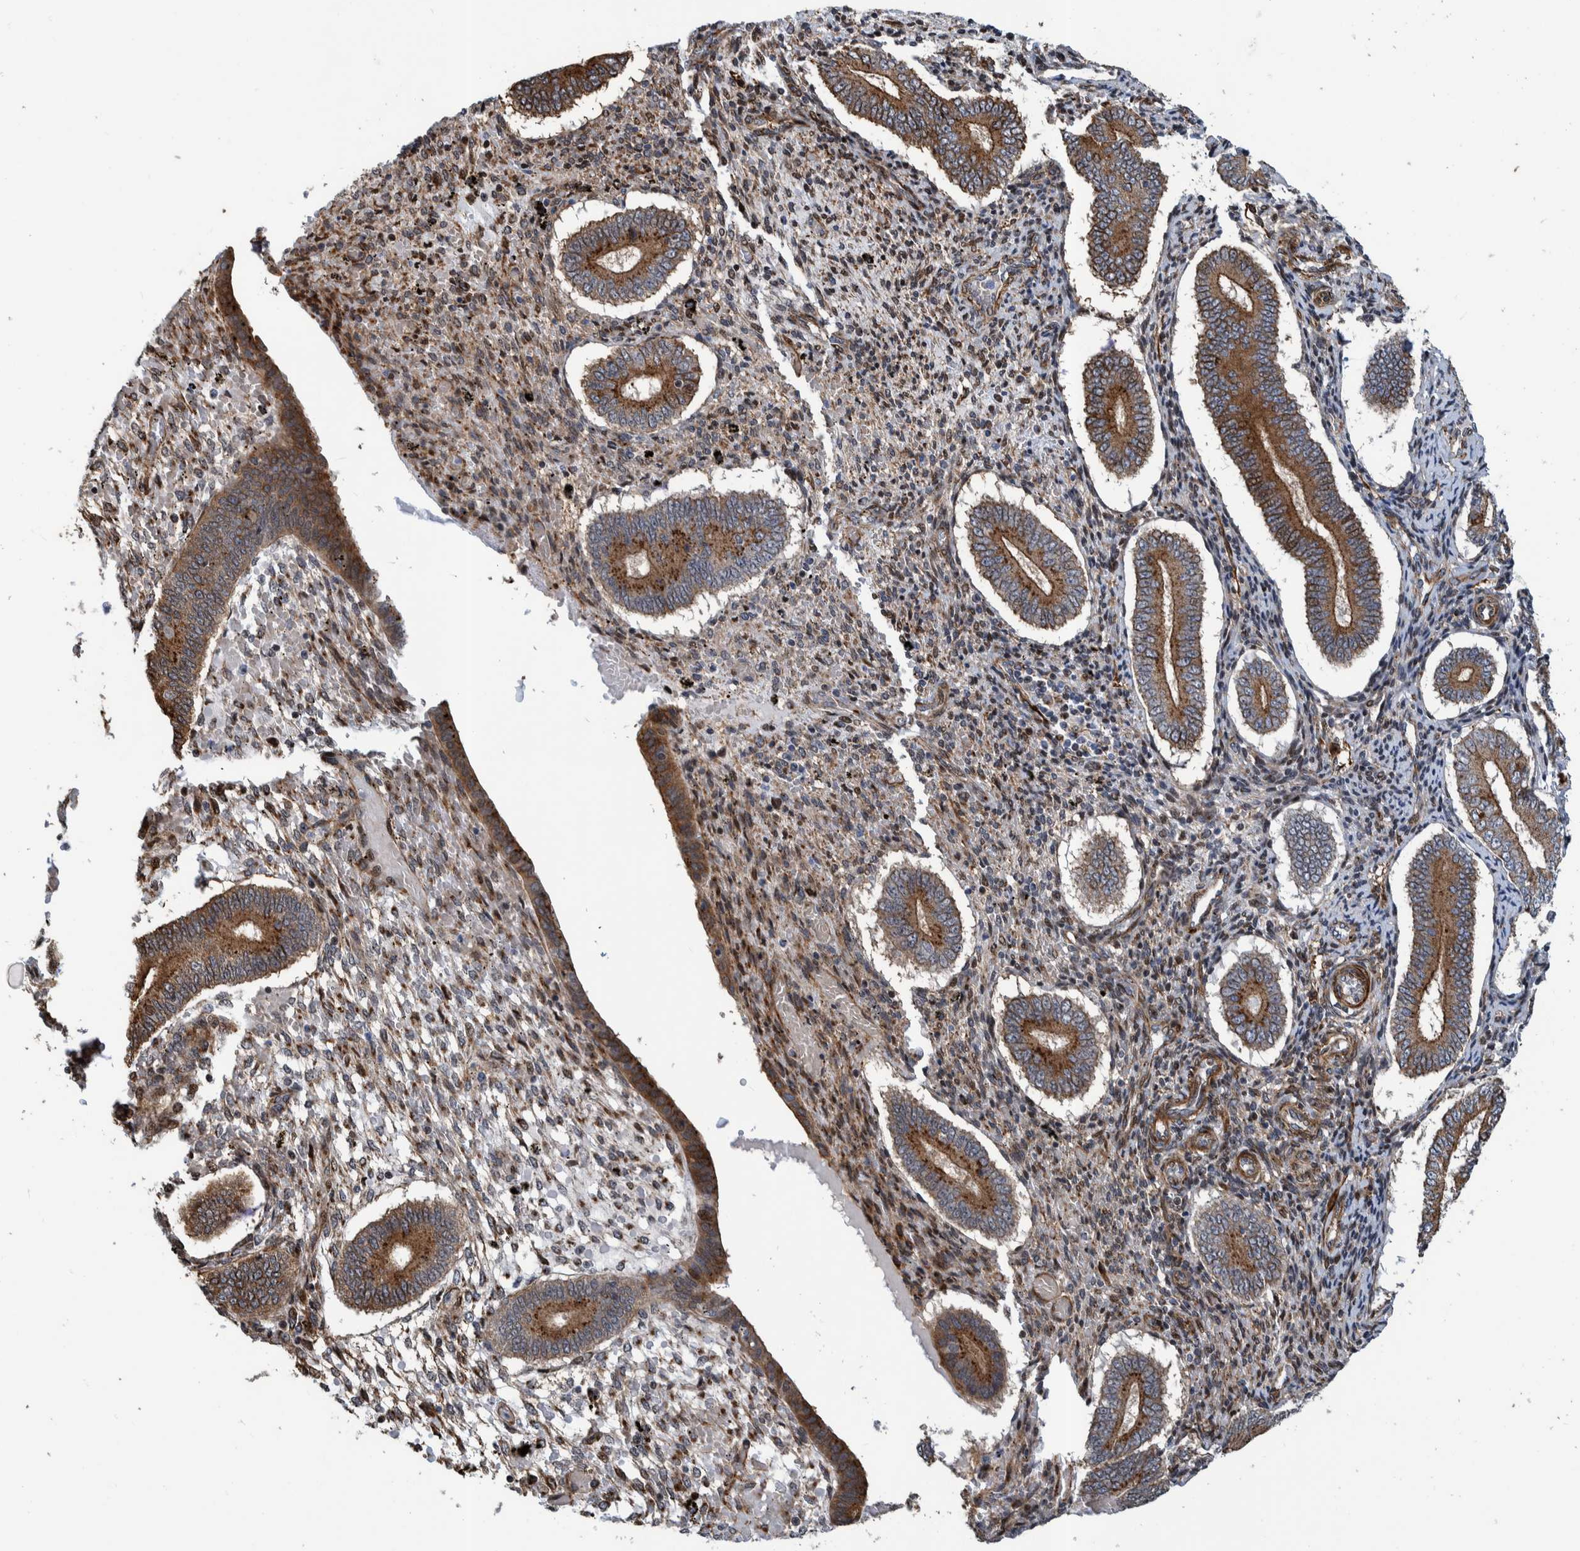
{"staining": {"intensity": "moderate", "quantity": "25%-75%", "location": "cytoplasmic/membranous"}, "tissue": "endometrium", "cell_type": "Cells in endometrial stroma", "image_type": "normal", "snomed": [{"axis": "morphology", "description": "Normal tissue, NOS"}, {"axis": "topography", "description": "Endometrium"}], "caption": "Immunohistochemical staining of unremarkable endometrium reveals medium levels of moderate cytoplasmic/membranous positivity in approximately 25%-75% of cells in endometrial stroma. The staining was performed using DAB, with brown indicating positive protein expression. Nuclei are stained blue with hematoxylin.", "gene": "CCDC57", "patient": {"sex": "female", "age": 42}}